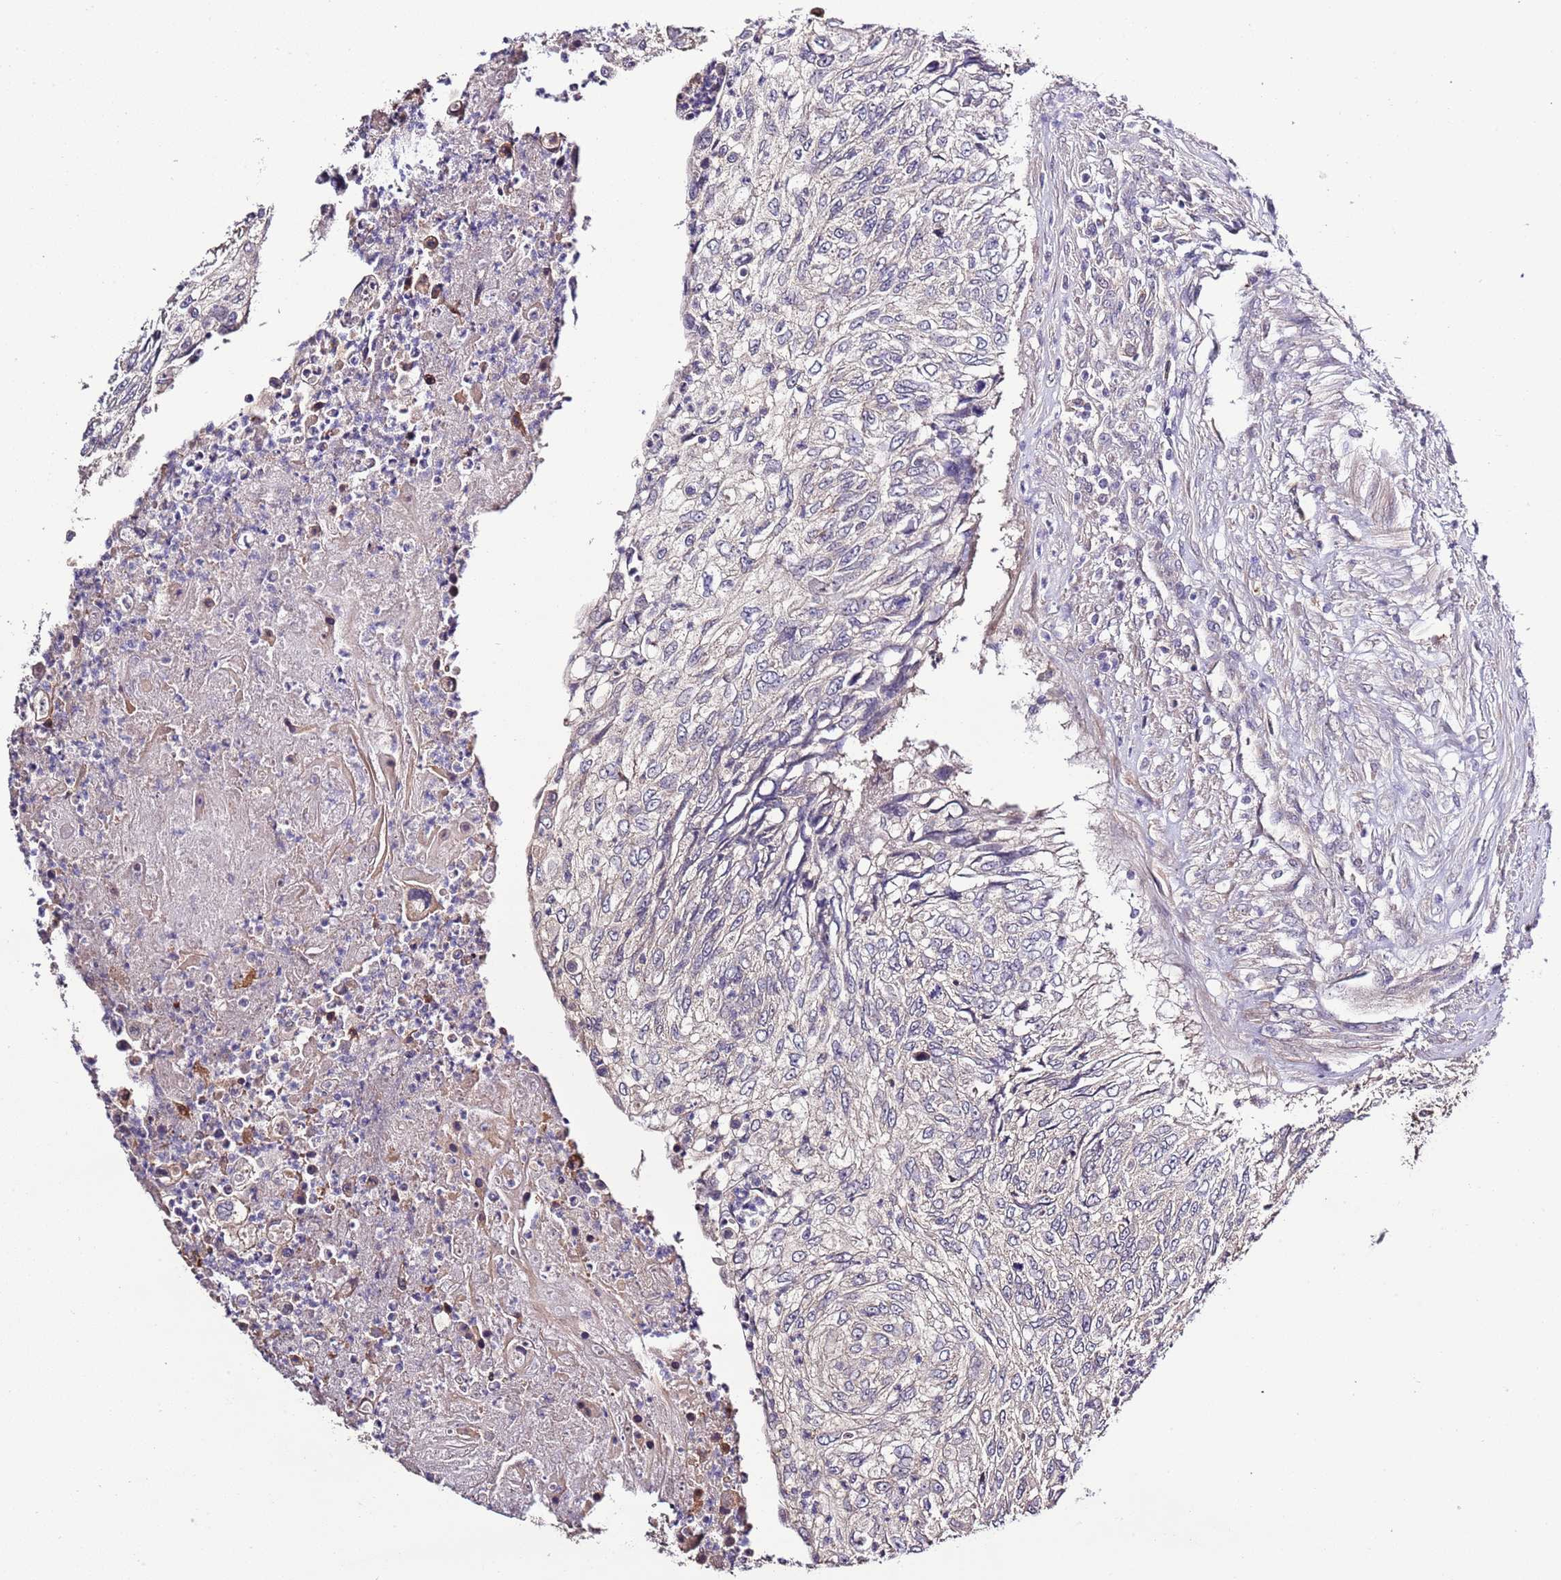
{"staining": {"intensity": "negative", "quantity": "none", "location": "none"}, "tissue": "urothelial cancer", "cell_type": "Tumor cells", "image_type": "cancer", "snomed": [{"axis": "morphology", "description": "Urothelial carcinoma, High grade"}, {"axis": "topography", "description": "Urinary bladder"}], "caption": "Tumor cells are negative for brown protein staining in urothelial carcinoma (high-grade). The staining was performed using DAB (3,3'-diaminobenzidine) to visualize the protein expression in brown, while the nuclei were stained in blue with hematoxylin (Magnification: 20x).", "gene": "LIPJ", "patient": {"sex": "female", "age": 60}}